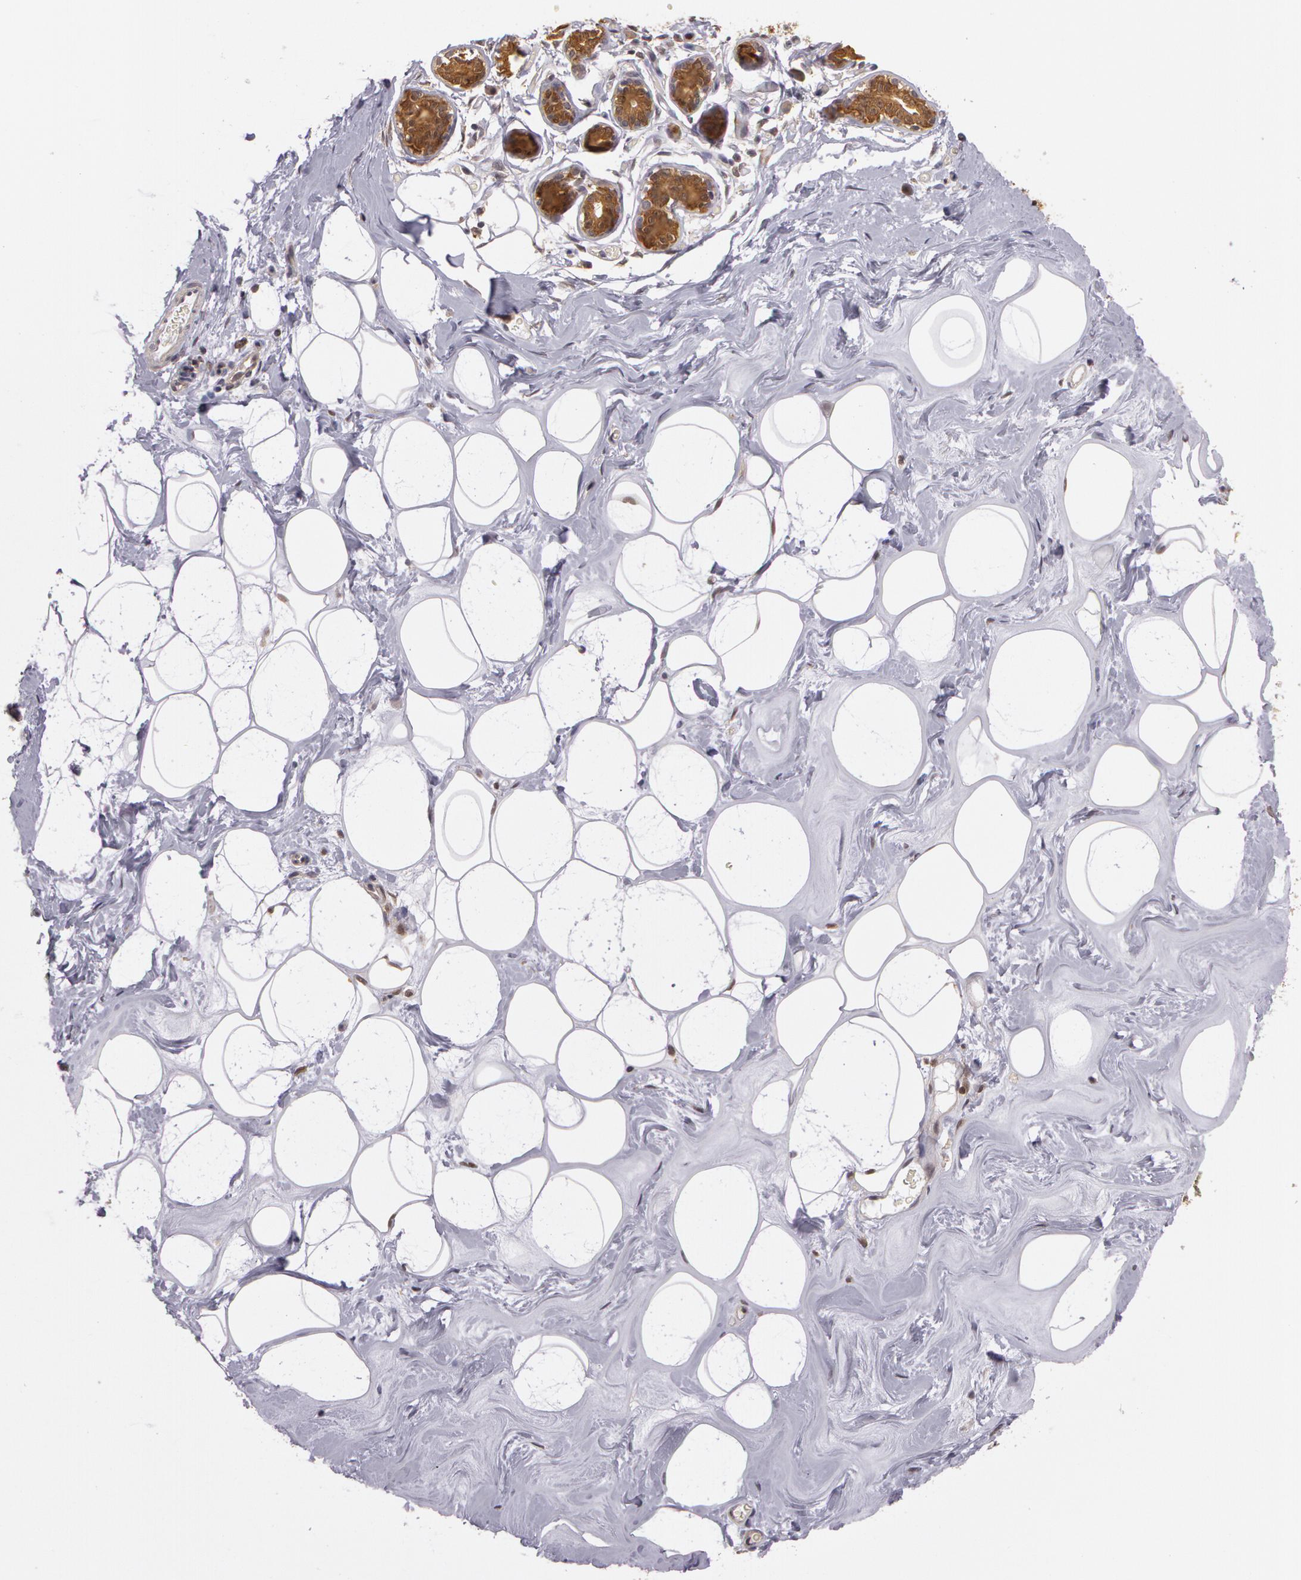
{"staining": {"intensity": "moderate", "quantity": ">75%", "location": "cytoplasmic/membranous"}, "tissue": "breast", "cell_type": "Adipocytes", "image_type": "normal", "snomed": [{"axis": "morphology", "description": "Normal tissue, NOS"}, {"axis": "morphology", "description": "Fibrosis, NOS"}, {"axis": "topography", "description": "Breast"}], "caption": "Moderate cytoplasmic/membranous staining for a protein is appreciated in about >75% of adipocytes of unremarkable breast using immunohistochemistry.", "gene": "AHSA1", "patient": {"sex": "female", "age": 39}}